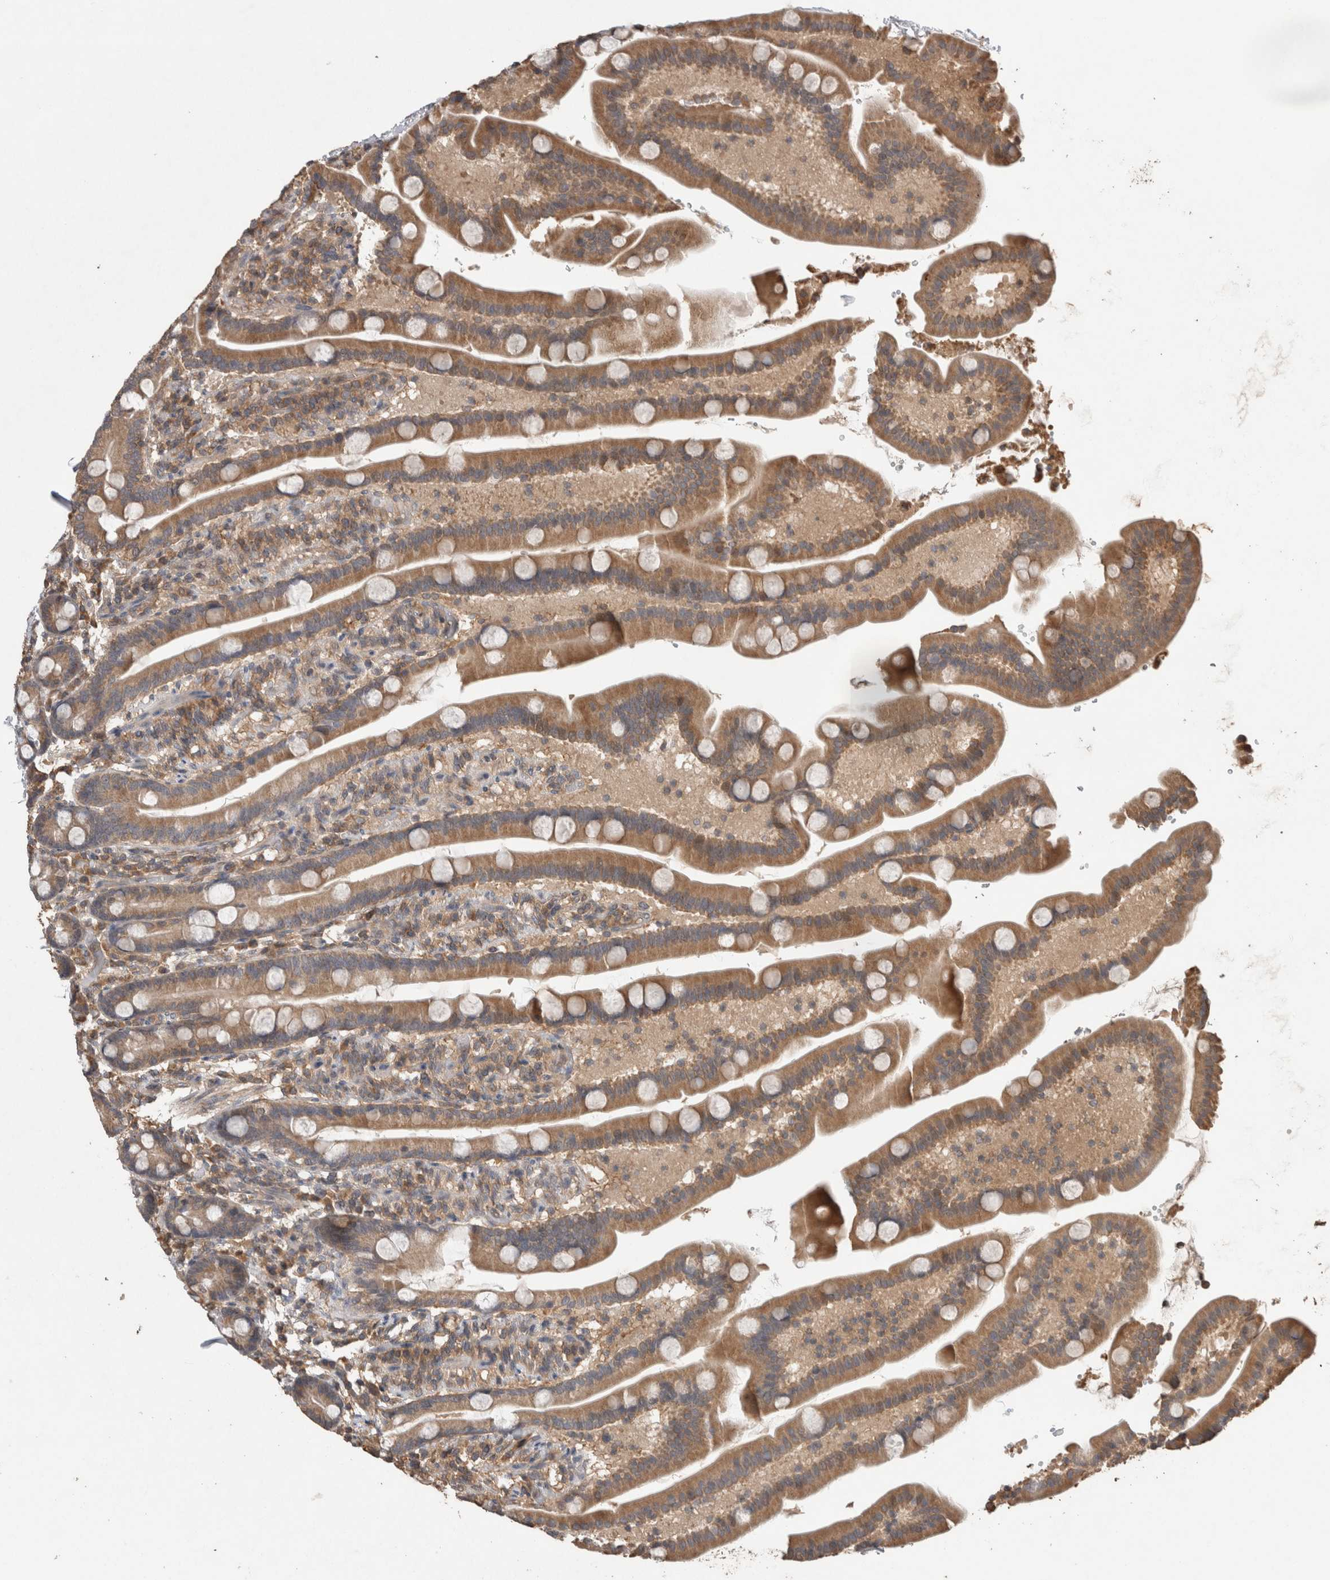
{"staining": {"intensity": "moderate", "quantity": ">75%", "location": "cytoplasmic/membranous"}, "tissue": "duodenum", "cell_type": "Glandular cells", "image_type": "normal", "snomed": [{"axis": "morphology", "description": "Normal tissue, NOS"}, {"axis": "topography", "description": "Duodenum"}], "caption": "DAB immunohistochemical staining of unremarkable human duodenum demonstrates moderate cytoplasmic/membranous protein staining in approximately >75% of glandular cells.", "gene": "TRIM5", "patient": {"sex": "male", "age": 54}}